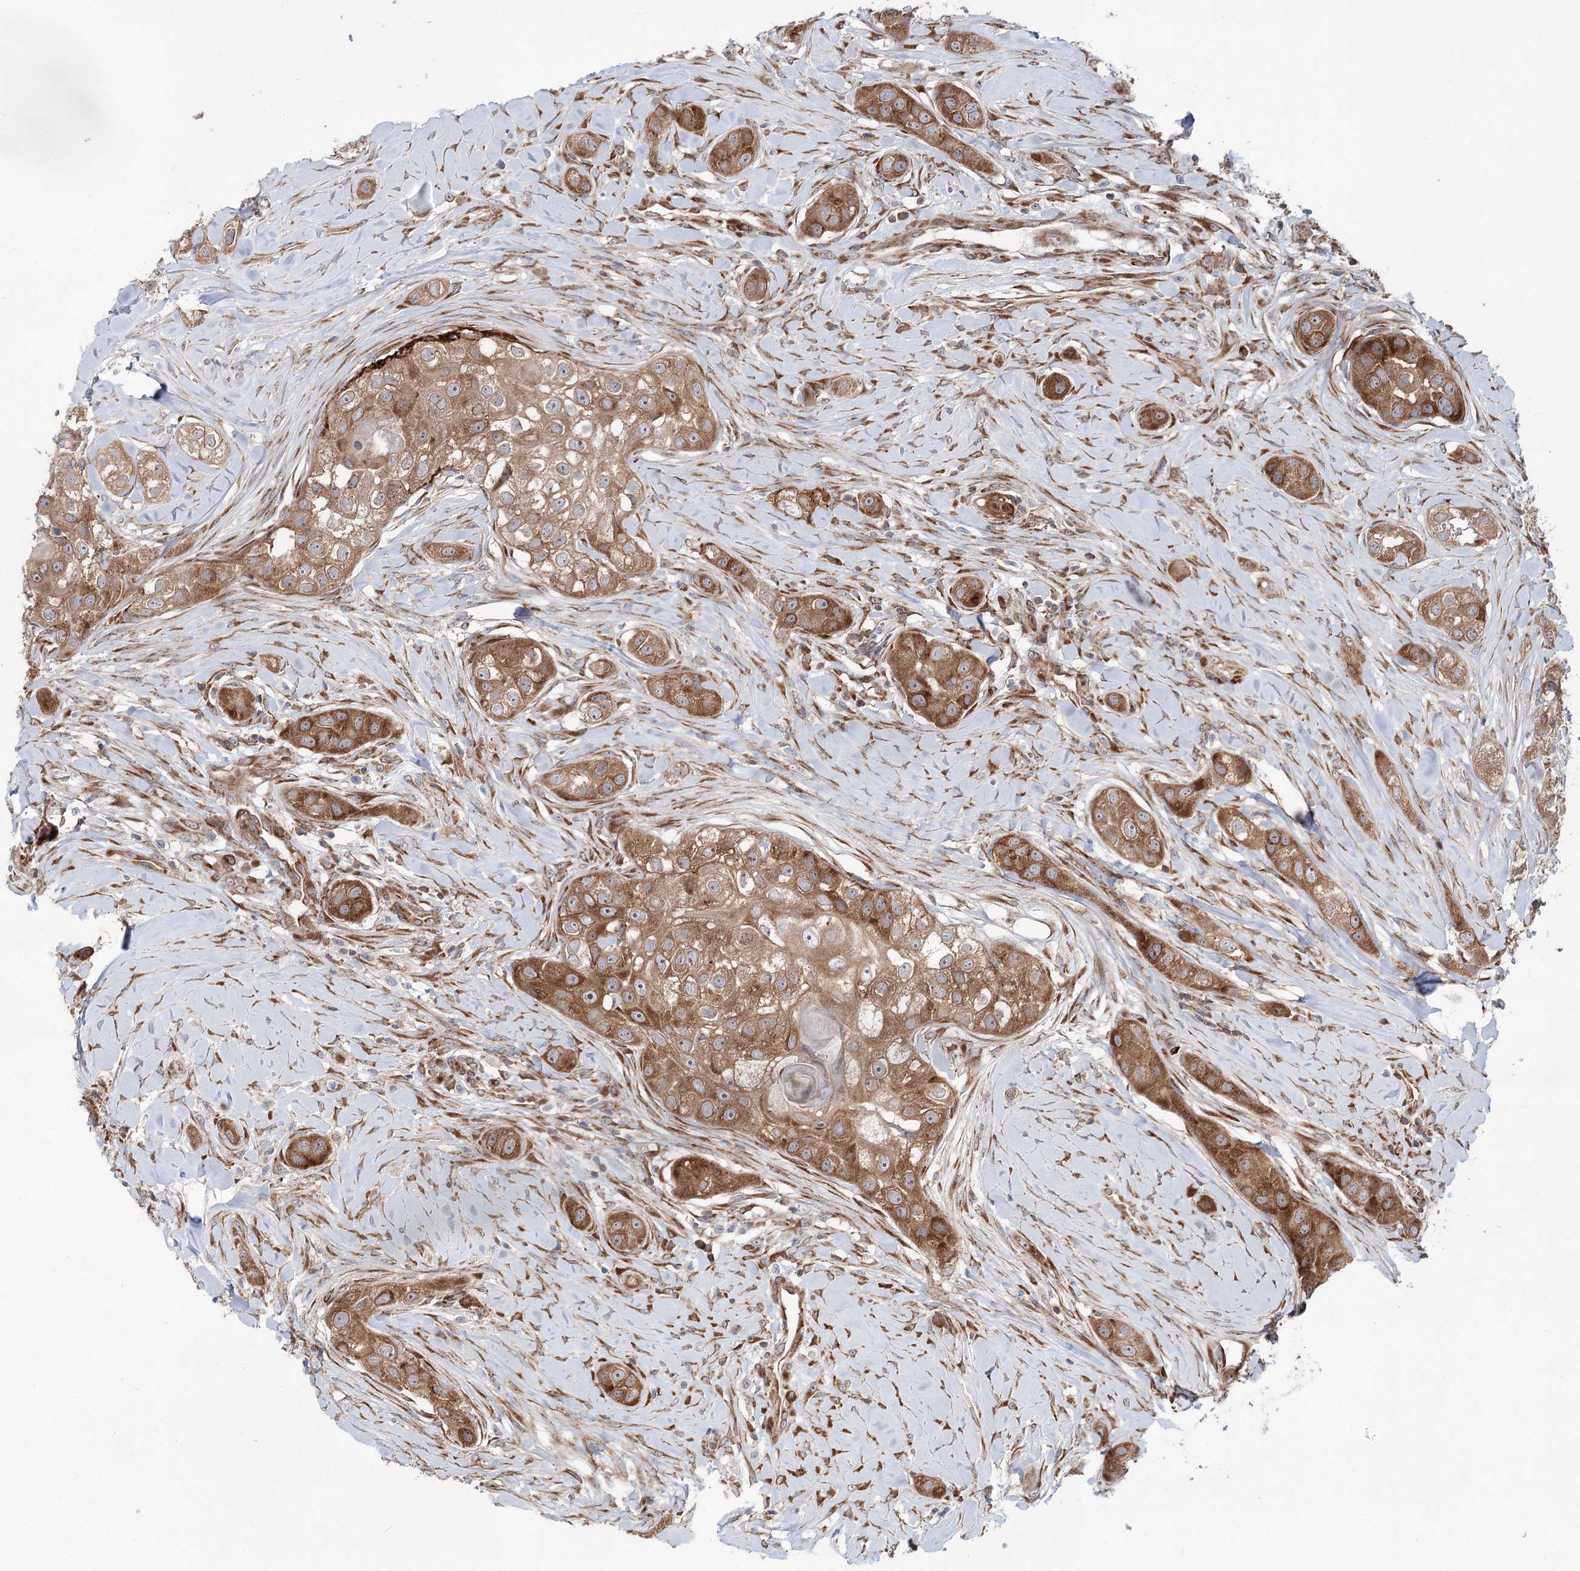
{"staining": {"intensity": "moderate", "quantity": ">75%", "location": "cytoplasmic/membranous"}, "tissue": "head and neck cancer", "cell_type": "Tumor cells", "image_type": "cancer", "snomed": [{"axis": "morphology", "description": "Normal tissue, NOS"}, {"axis": "morphology", "description": "Squamous cell carcinoma, NOS"}, {"axis": "topography", "description": "Skeletal muscle"}, {"axis": "topography", "description": "Head-Neck"}], "caption": "Human head and neck cancer (squamous cell carcinoma) stained for a protein (brown) reveals moderate cytoplasmic/membranous positive staining in about >75% of tumor cells.", "gene": "VWA2", "patient": {"sex": "male", "age": 51}}